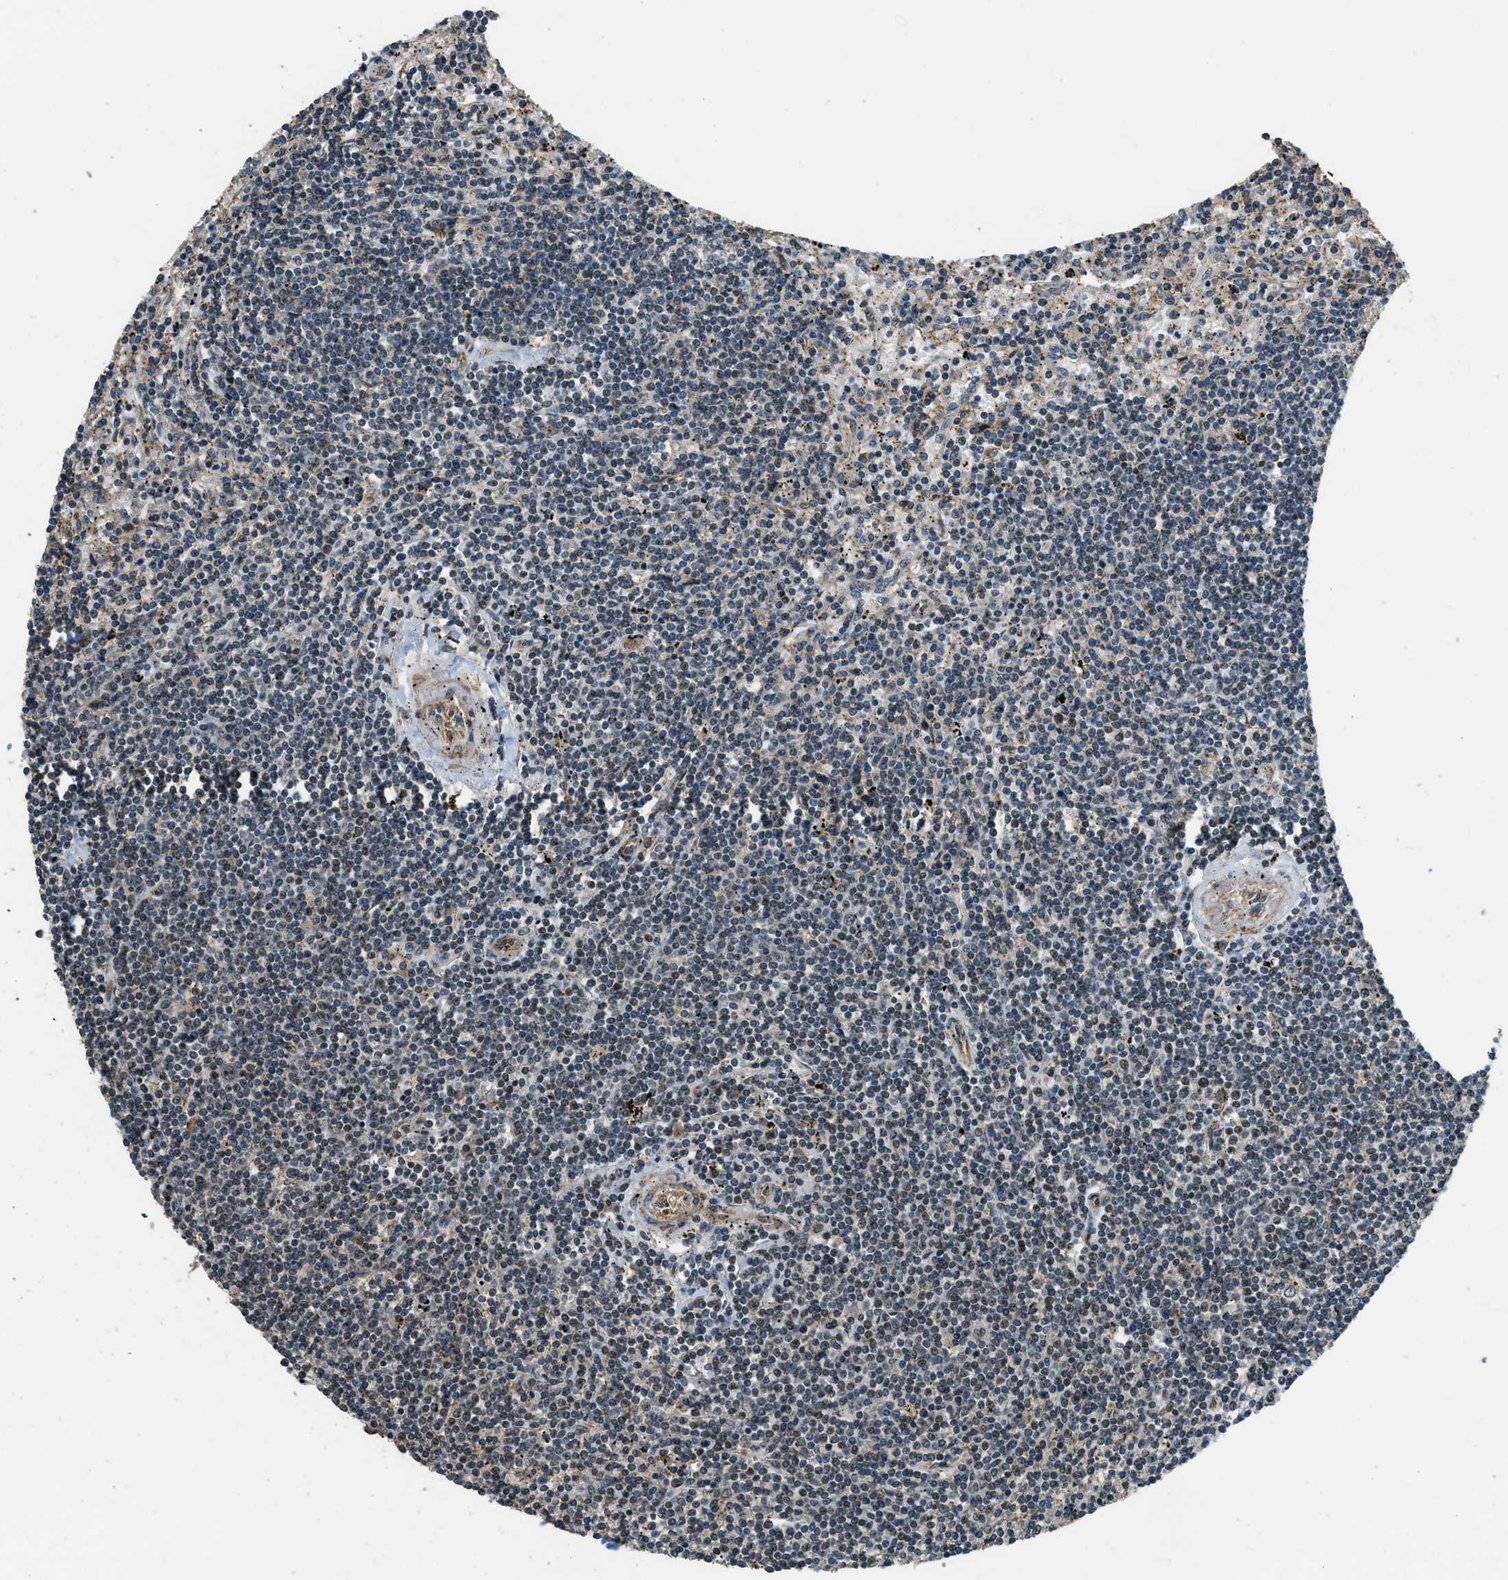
{"staining": {"intensity": "weak", "quantity": "25%-75%", "location": "nuclear"}, "tissue": "lymphoma", "cell_type": "Tumor cells", "image_type": "cancer", "snomed": [{"axis": "morphology", "description": "Malignant lymphoma, non-Hodgkin's type, Low grade"}, {"axis": "topography", "description": "Spleen"}], "caption": "The immunohistochemical stain highlights weak nuclear expression in tumor cells of lymphoma tissue.", "gene": "MED21", "patient": {"sex": "male", "age": 76}}